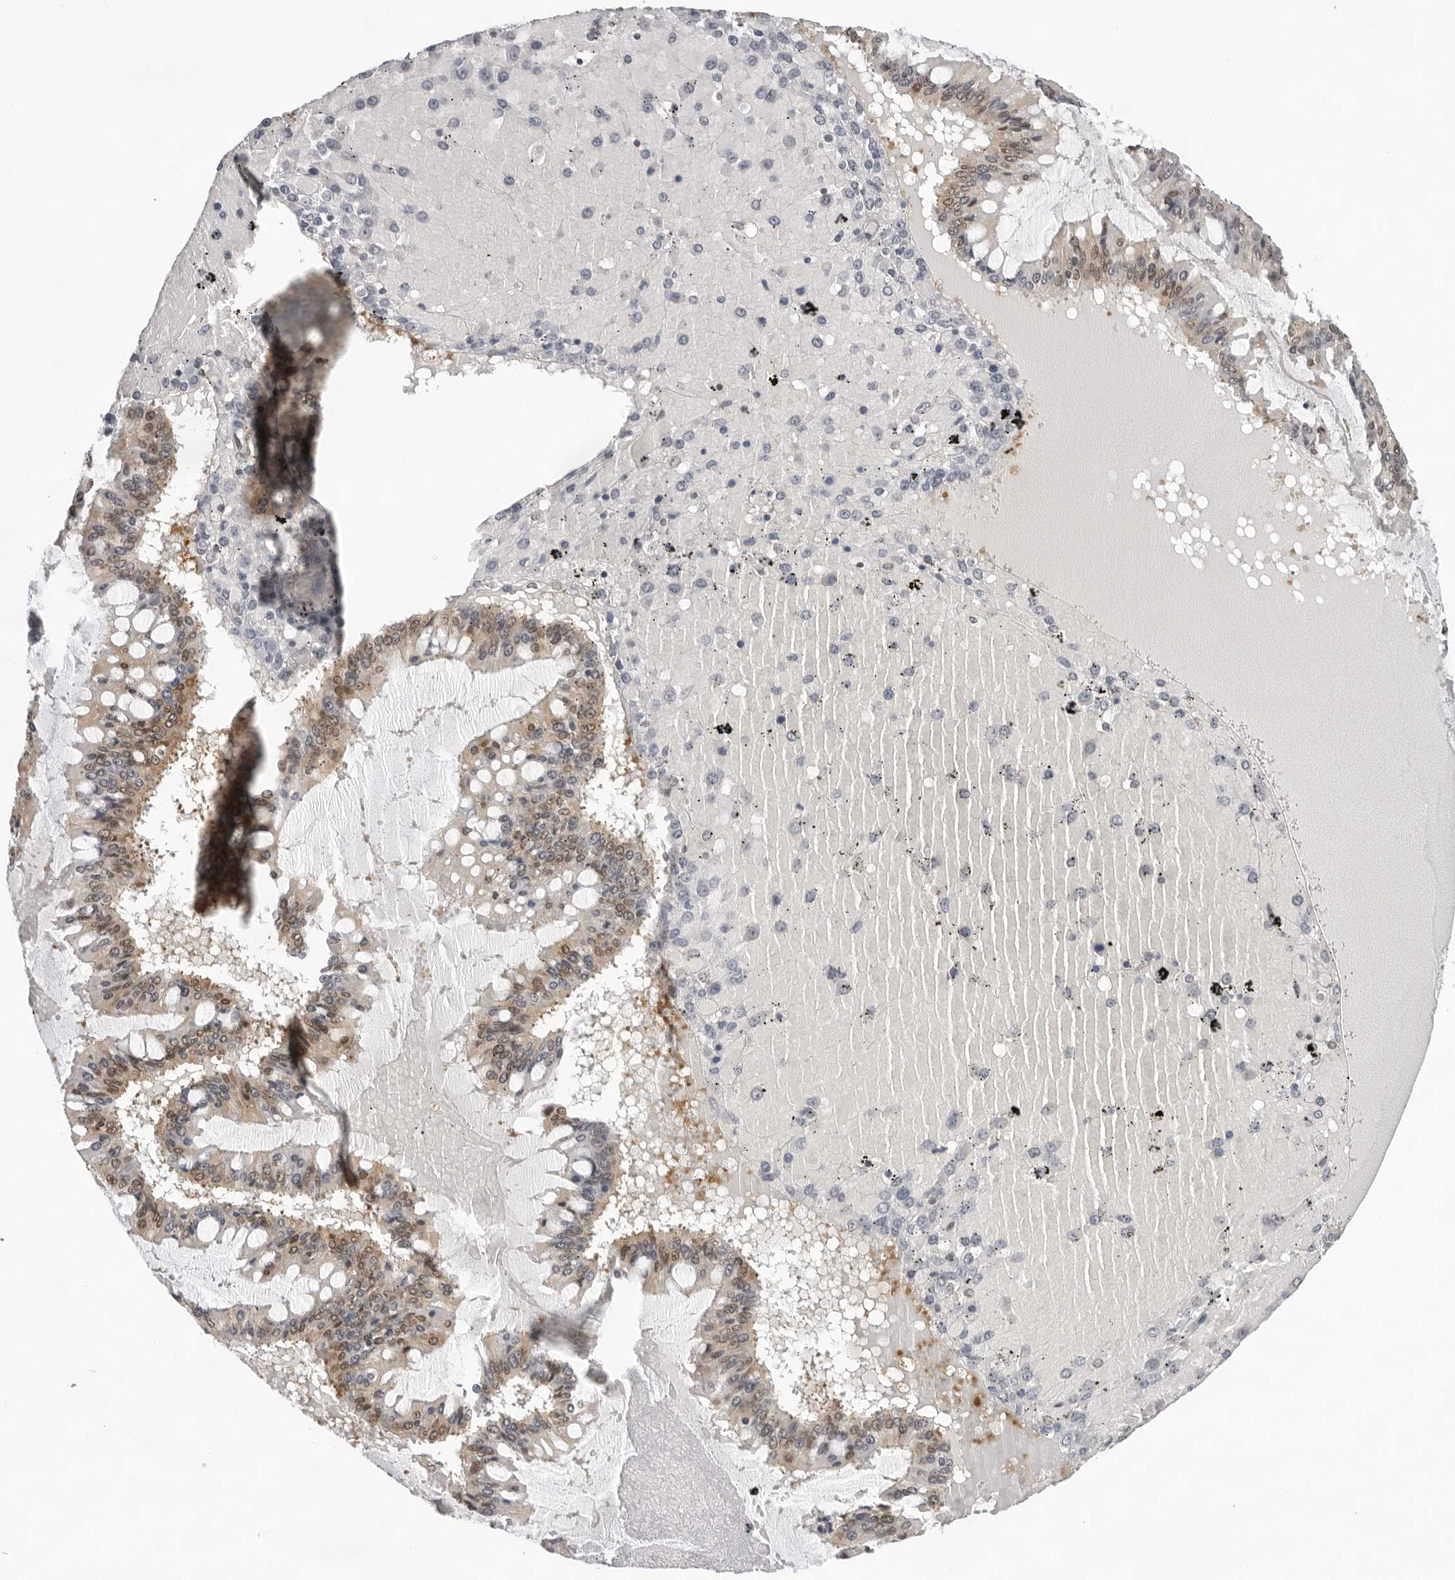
{"staining": {"intensity": "moderate", "quantity": ">75%", "location": "cytoplasmic/membranous"}, "tissue": "ovarian cancer", "cell_type": "Tumor cells", "image_type": "cancer", "snomed": [{"axis": "morphology", "description": "Cystadenocarcinoma, mucinous, NOS"}, {"axis": "topography", "description": "Ovary"}], "caption": "Immunohistochemistry staining of mucinous cystadenocarcinoma (ovarian), which demonstrates medium levels of moderate cytoplasmic/membranous staining in approximately >75% of tumor cells indicating moderate cytoplasmic/membranous protein expression. The staining was performed using DAB (brown) for protein detection and nuclei were counterstained in hematoxylin (blue).", "gene": "CASP7", "patient": {"sex": "female", "age": 73}}